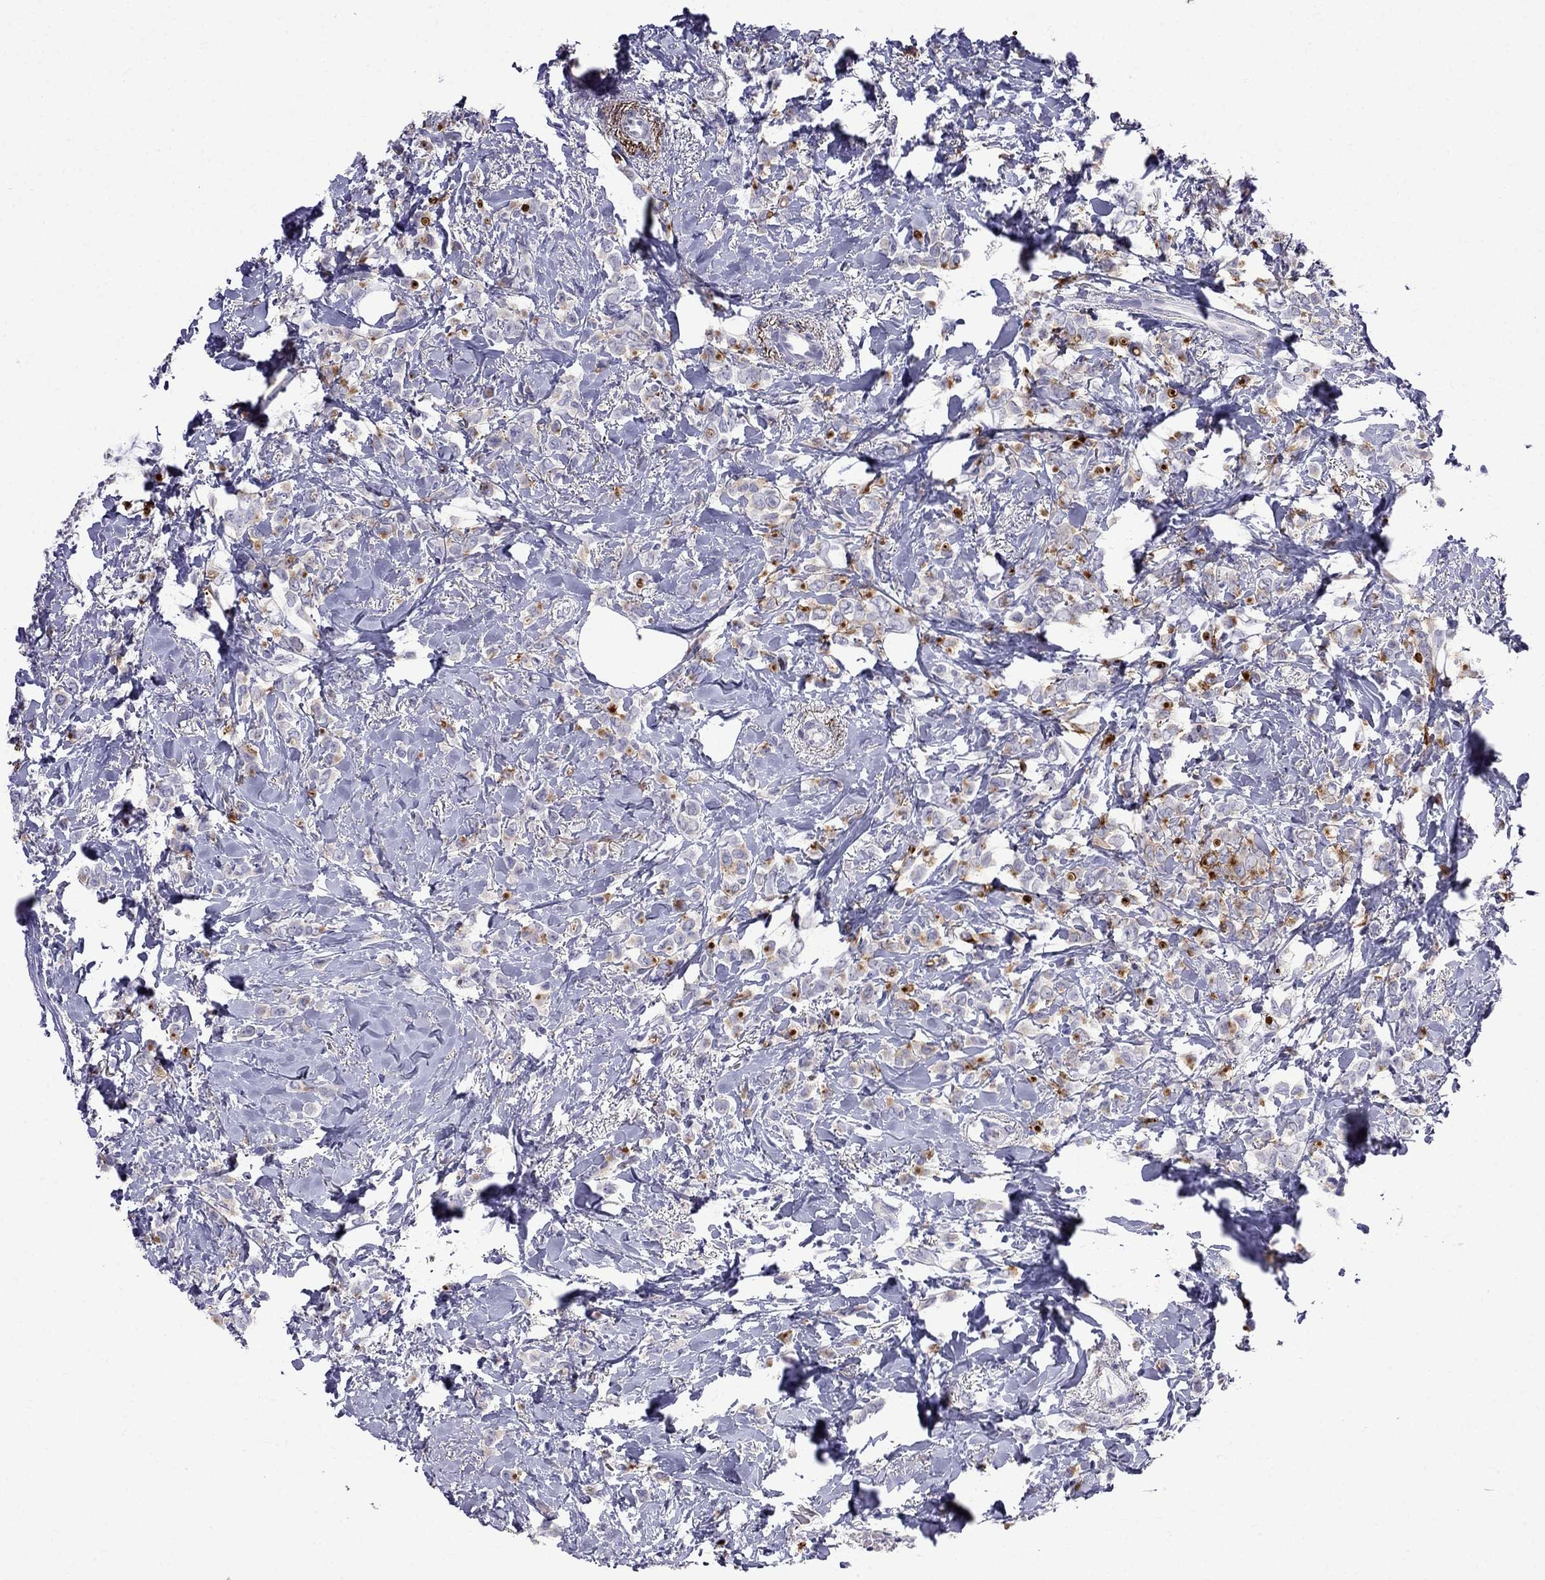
{"staining": {"intensity": "strong", "quantity": "25%-75%", "location": "cytoplasmic/membranous"}, "tissue": "breast cancer", "cell_type": "Tumor cells", "image_type": "cancer", "snomed": [{"axis": "morphology", "description": "Lobular carcinoma"}, {"axis": "topography", "description": "Breast"}], "caption": "High-magnification brightfield microscopy of breast cancer (lobular carcinoma) stained with DAB (brown) and counterstained with hematoxylin (blue). tumor cells exhibit strong cytoplasmic/membranous positivity is identified in approximately25%-75% of cells.", "gene": "MGP", "patient": {"sex": "female", "age": 66}}